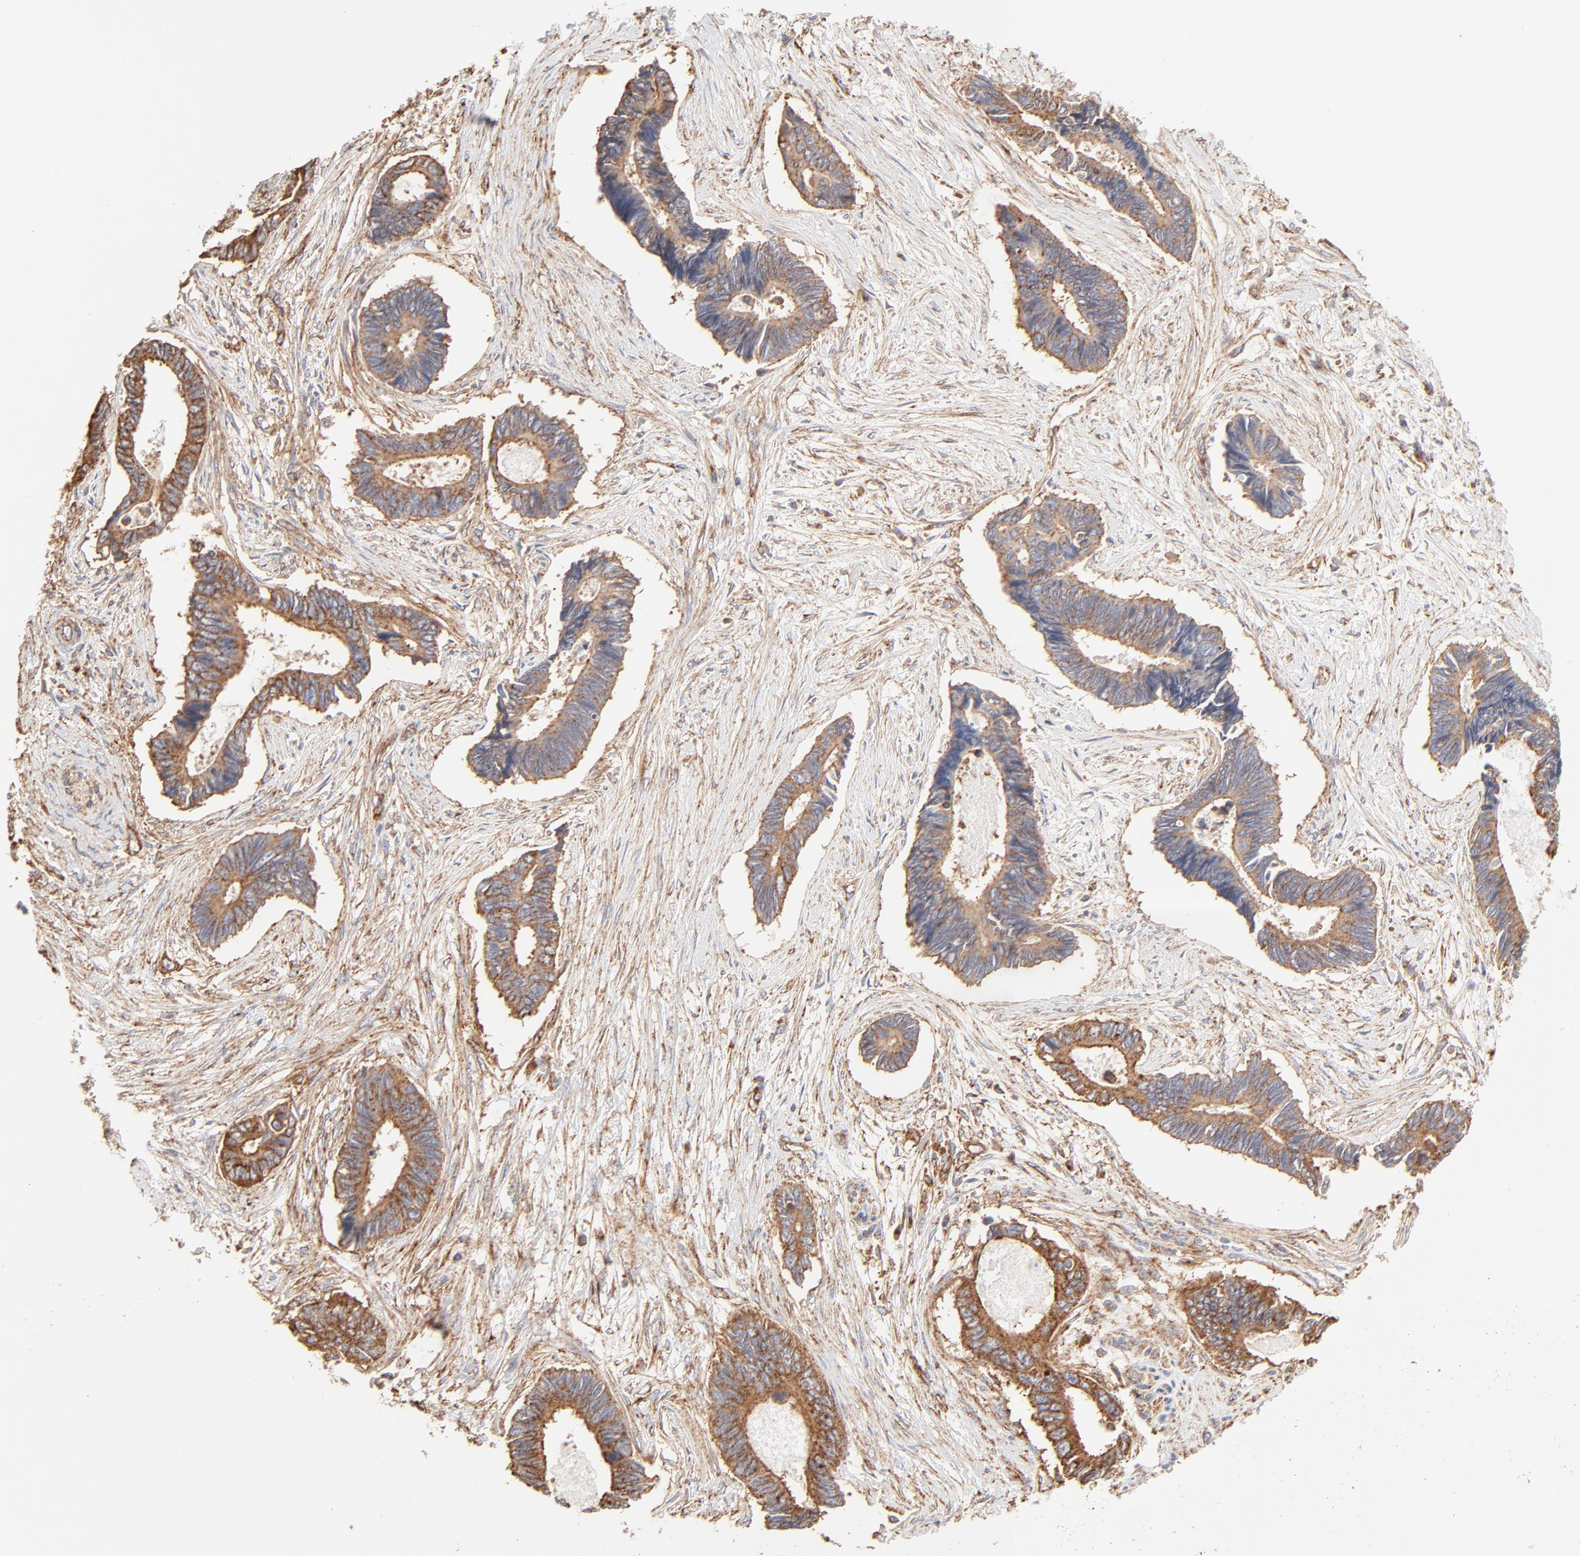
{"staining": {"intensity": "moderate", "quantity": ">75%", "location": "cytoplasmic/membranous"}, "tissue": "pancreatic cancer", "cell_type": "Tumor cells", "image_type": "cancer", "snomed": [{"axis": "morphology", "description": "Adenocarcinoma, NOS"}, {"axis": "topography", "description": "Pancreas"}], "caption": "A medium amount of moderate cytoplasmic/membranous positivity is appreciated in approximately >75% of tumor cells in pancreatic cancer tissue.", "gene": "CLTB", "patient": {"sex": "female", "age": 70}}